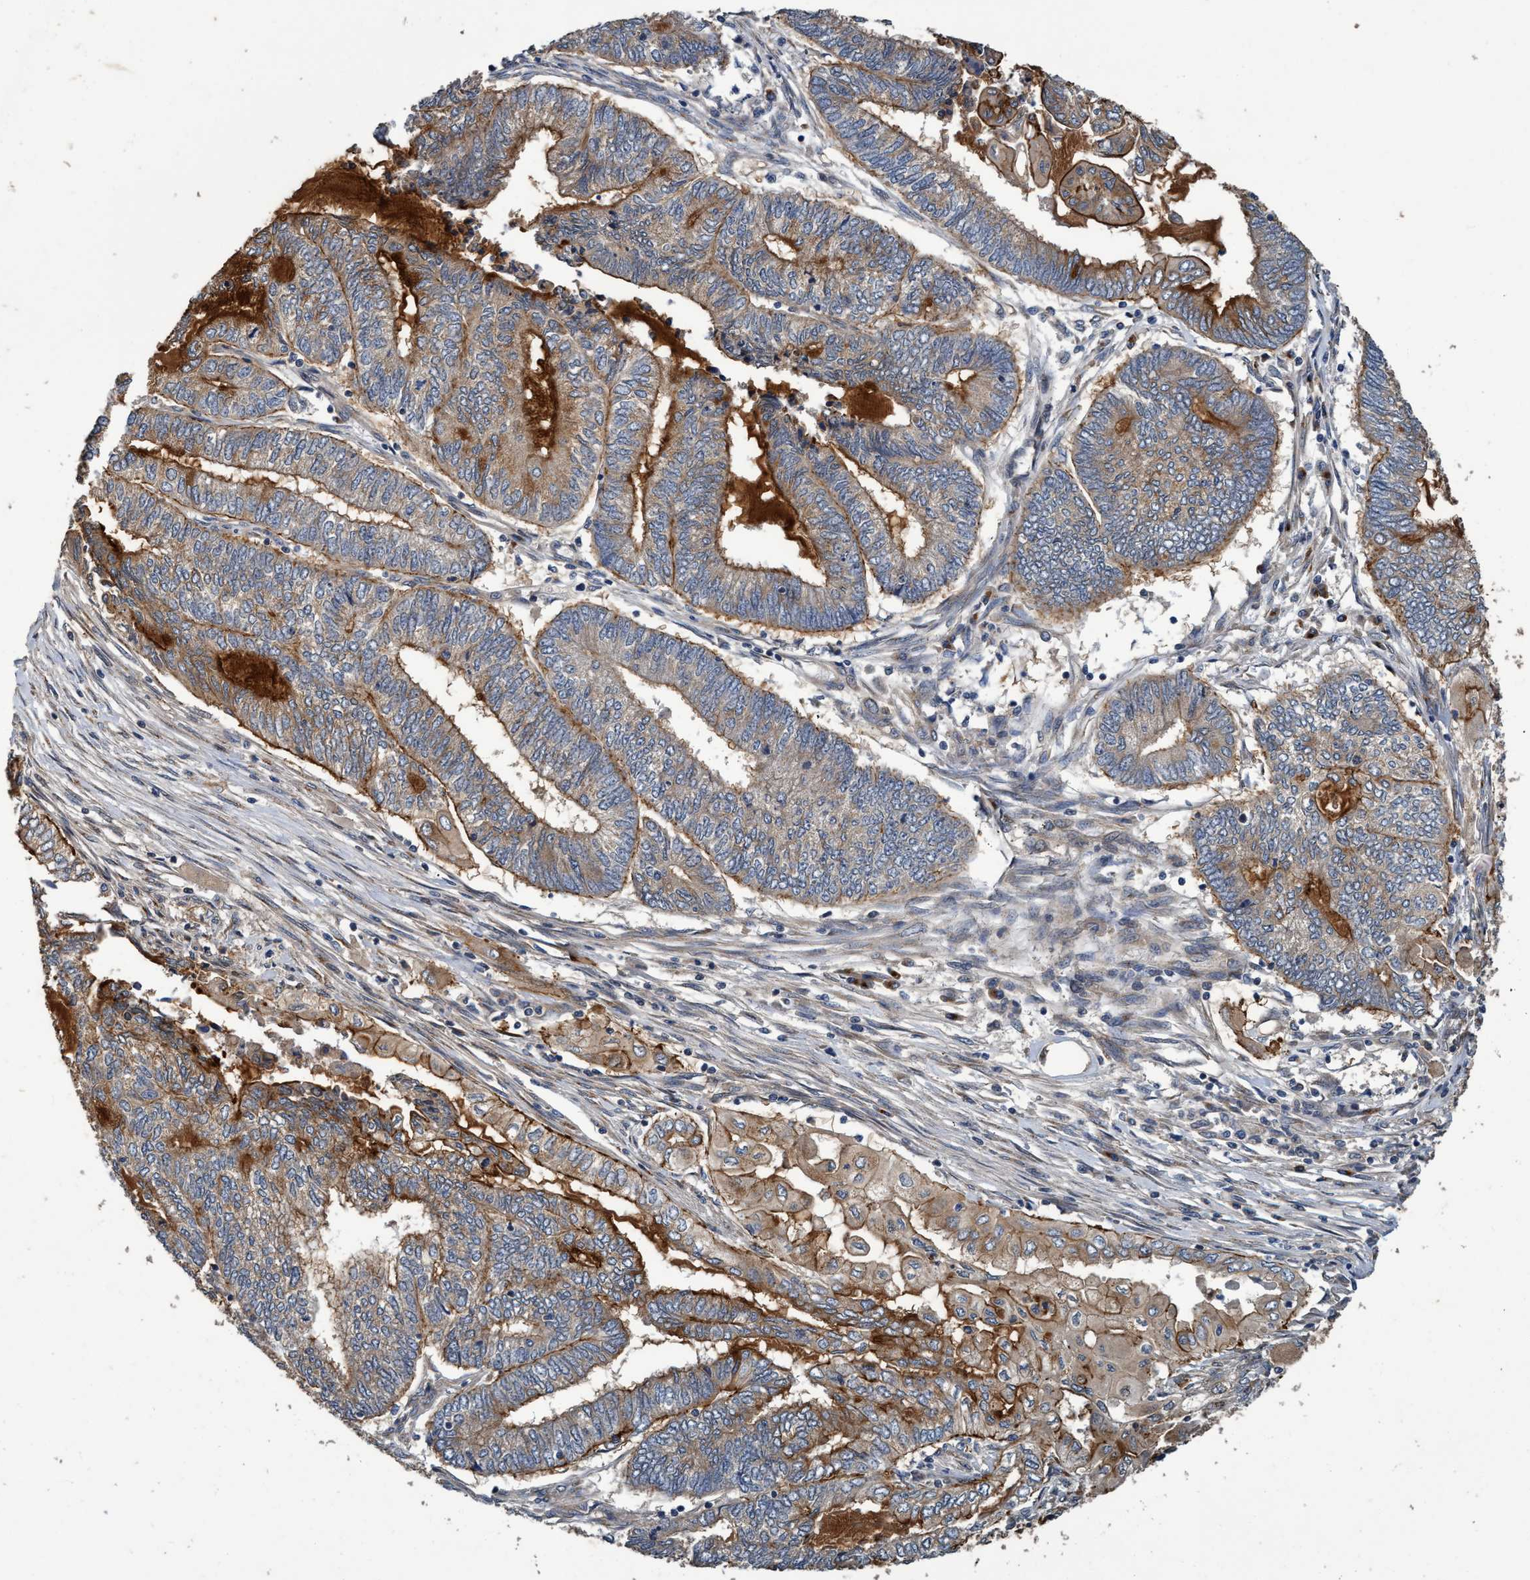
{"staining": {"intensity": "moderate", "quantity": "25%-75%", "location": "cytoplasmic/membranous"}, "tissue": "endometrial cancer", "cell_type": "Tumor cells", "image_type": "cancer", "snomed": [{"axis": "morphology", "description": "Adenocarcinoma, NOS"}, {"axis": "topography", "description": "Uterus"}, {"axis": "topography", "description": "Endometrium"}], "caption": "Moderate cytoplasmic/membranous positivity for a protein is seen in about 25%-75% of tumor cells of endometrial cancer using IHC.", "gene": "MACC1", "patient": {"sex": "female", "age": 70}}